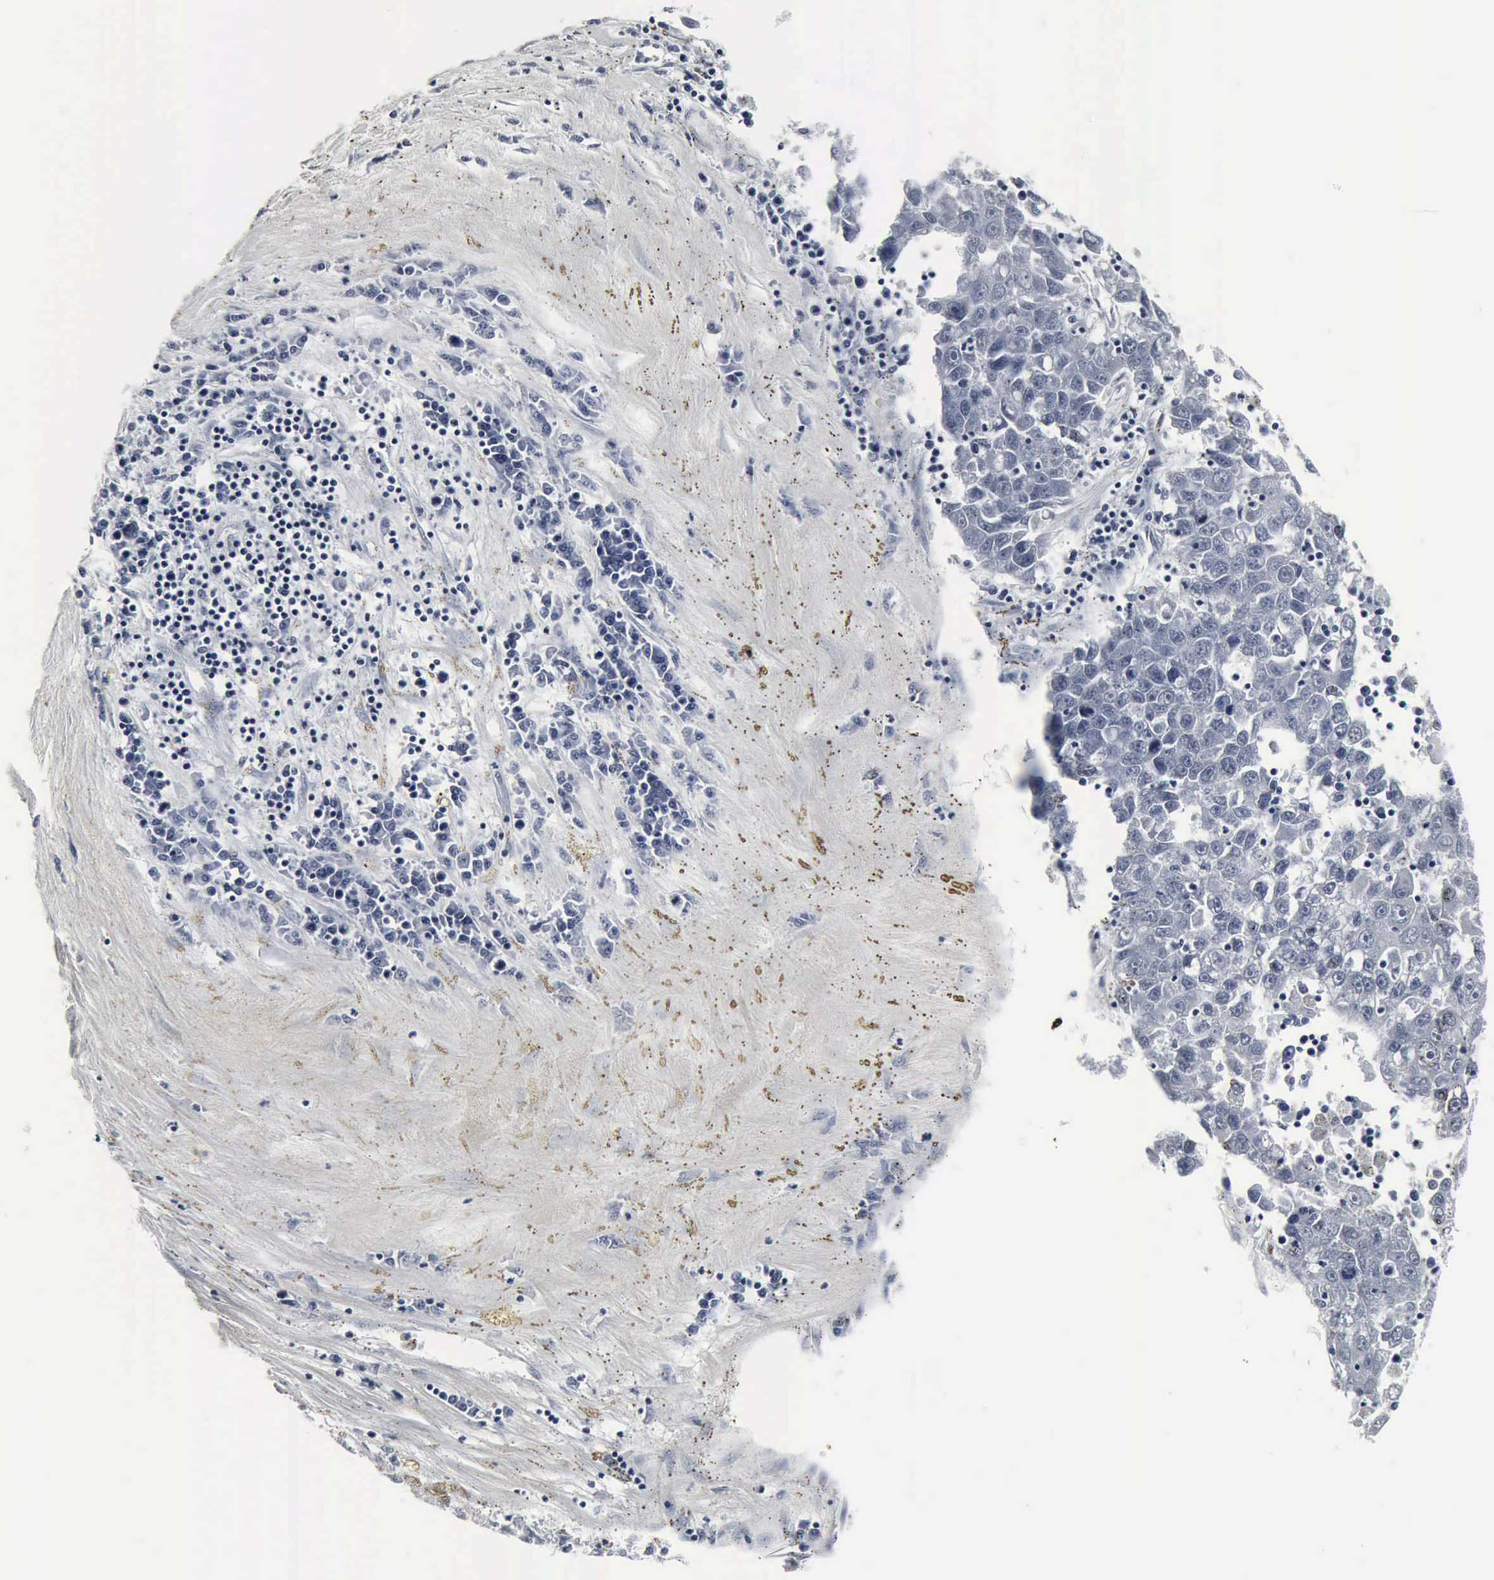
{"staining": {"intensity": "negative", "quantity": "none", "location": "none"}, "tissue": "liver cancer", "cell_type": "Tumor cells", "image_type": "cancer", "snomed": [{"axis": "morphology", "description": "Carcinoma, Hepatocellular, NOS"}, {"axis": "topography", "description": "Liver"}], "caption": "The histopathology image demonstrates no significant expression in tumor cells of liver cancer (hepatocellular carcinoma).", "gene": "SNAP25", "patient": {"sex": "male", "age": 49}}